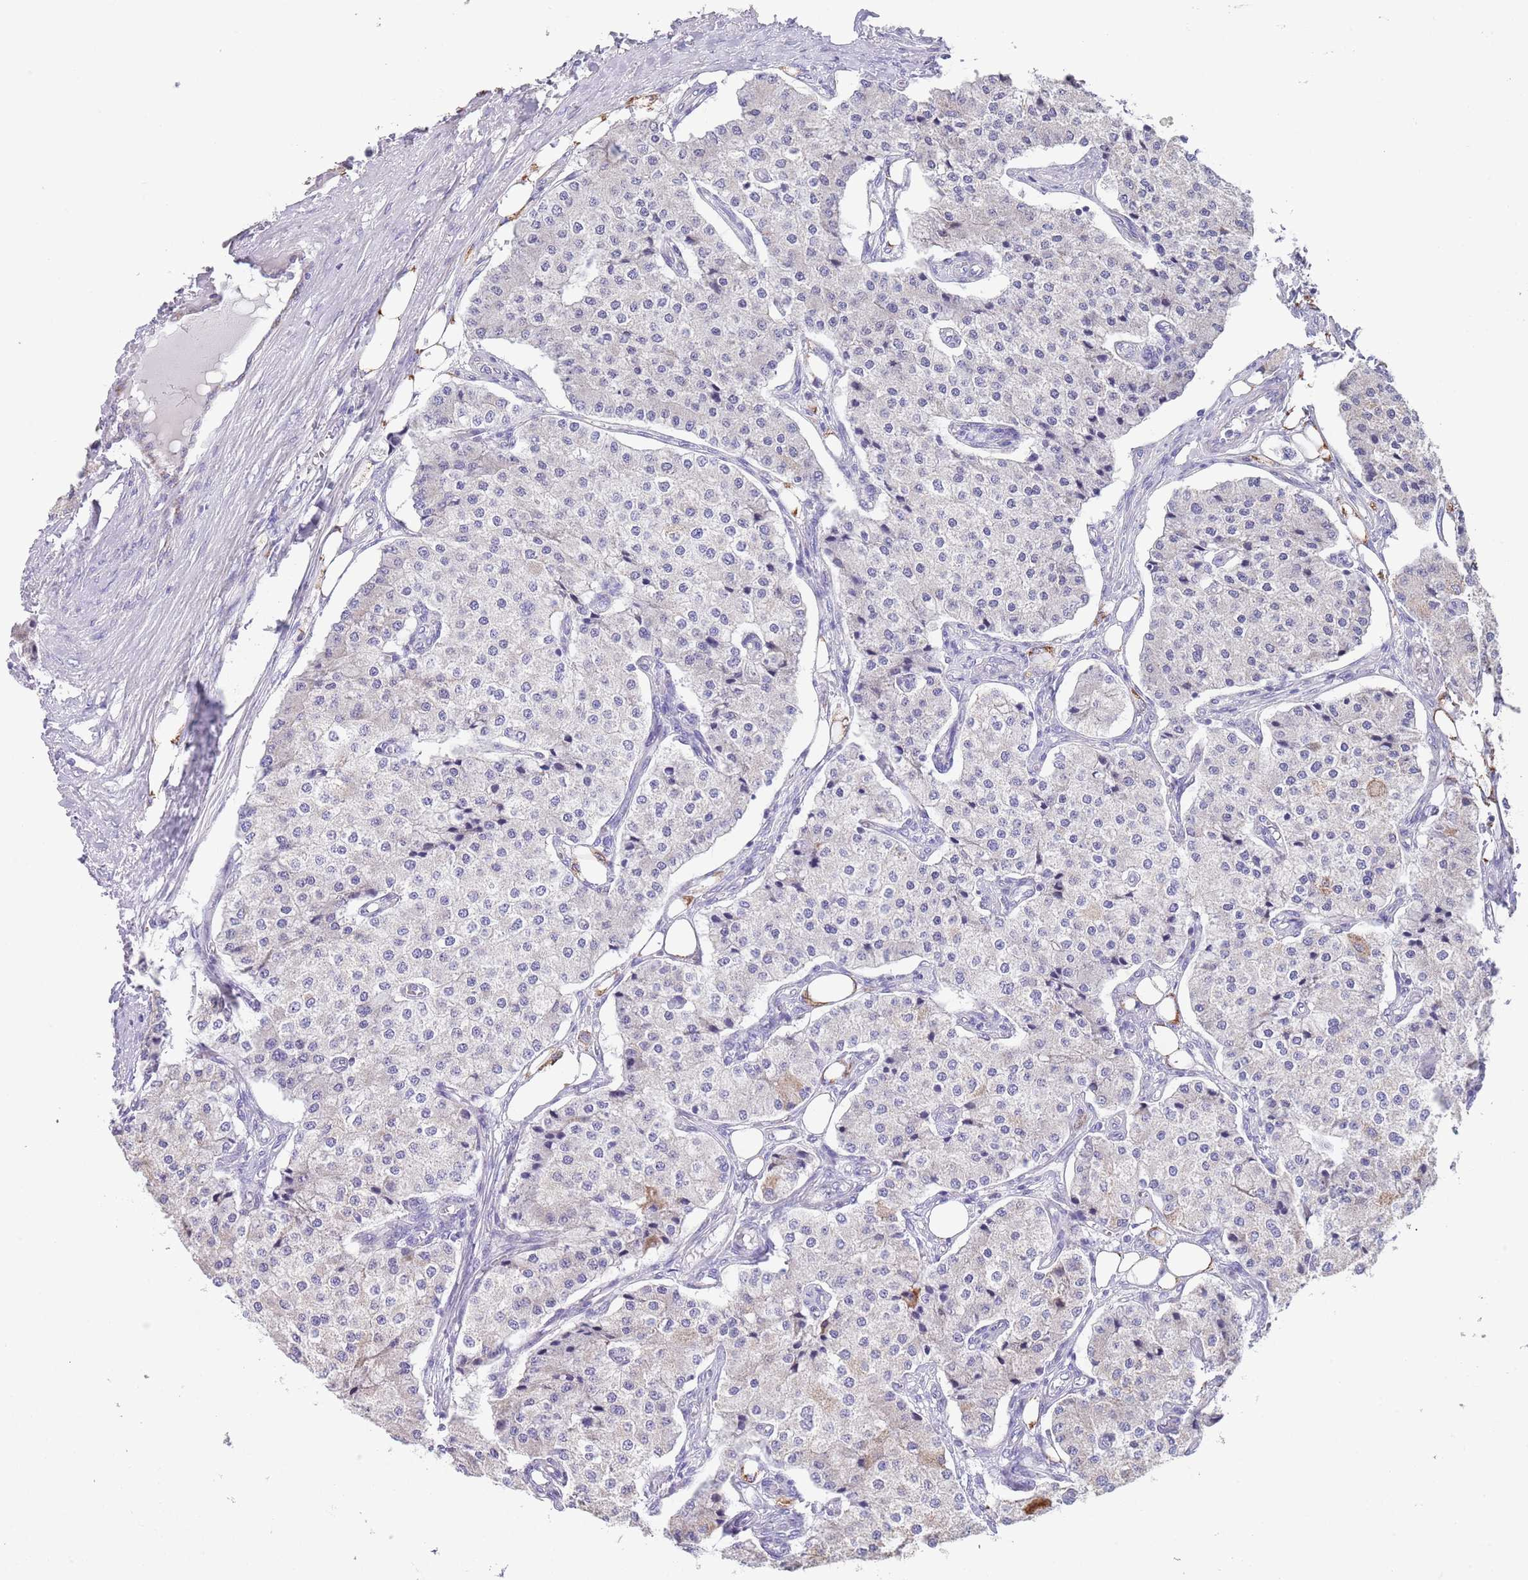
{"staining": {"intensity": "negative", "quantity": "none", "location": "none"}, "tissue": "carcinoid", "cell_type": "Tumor cells", "image_type": "cancer", "snomed": [{"axis": "morphology", "description": "Carcinoid, malignant, NOS"}, {"axis": "topography", "description": "Colon"}], "caption": "Human carcinoid stained for a protein using immunohistochemistry (IHC) displays no staining in tumor cells.", "gene": "SPIRE2", "patient": {"sex": "female", "age": 52}}